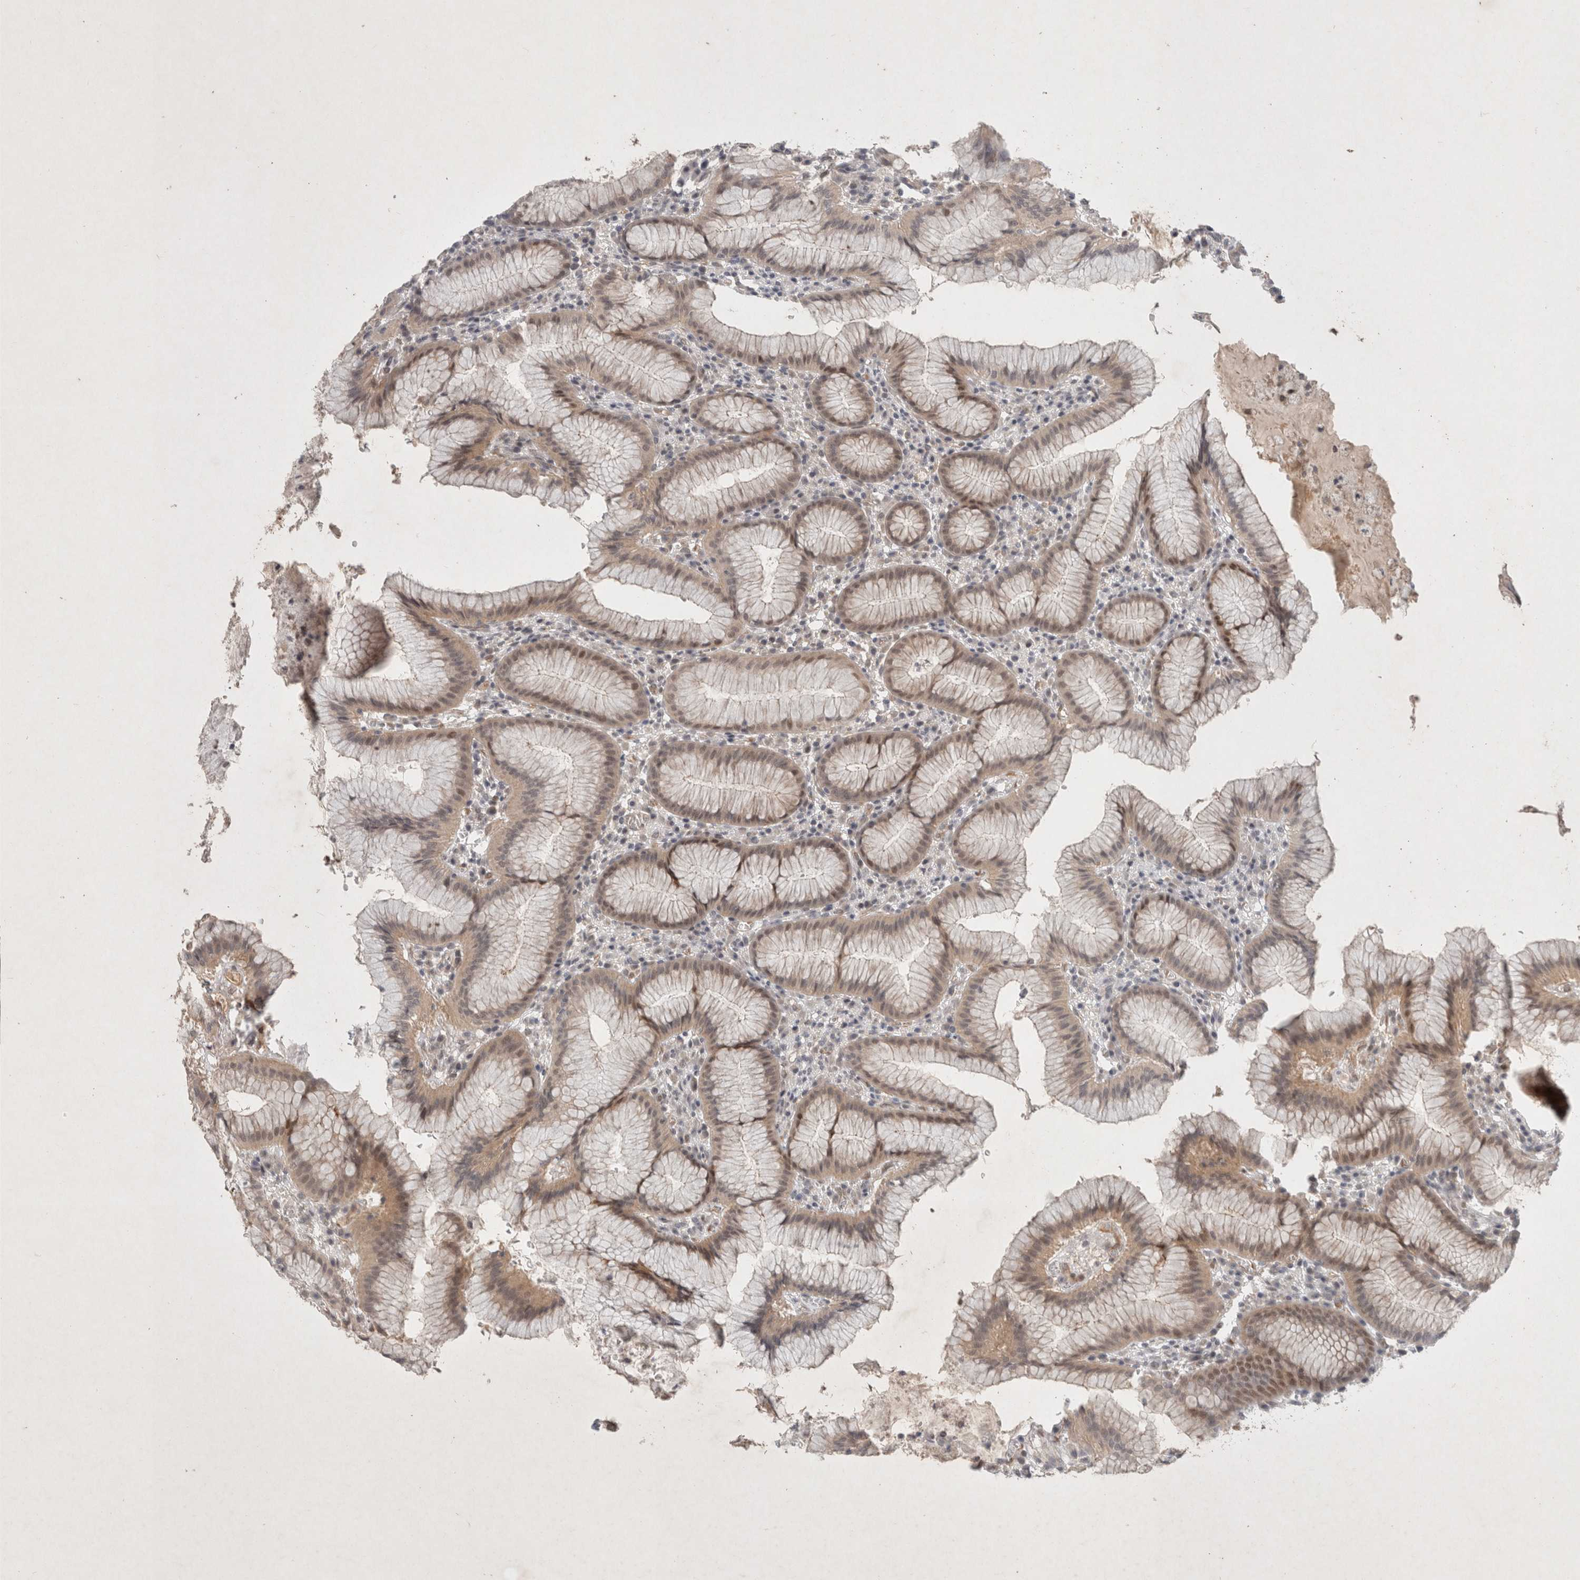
{"staining": {"intensity": "moderate", "quantity": ">75%", "location": "cytoplasmic/membranous"}, "tissue": "stomach", "cell_type": "Glandular cells", "image_type": "normal", "snomed": [{"axis": "morphology", "description": "Normal tissue, NOS"}, {"axis": "topography", "description": "Stomach"}], "caption": "IHC staining of normal stomach, which reveals medium levels of moderate cytoplasmic/membranous positivity in about >75% of glandular cells indicating moderate cytoplasmic/membranous protein staining. The staining was performed using DAB (brown) for protein detection and nuclei were counterstained in hematoxylin (blue).", "gene": "RASAL2", "patient": {"sex": "male", "age": 55}}